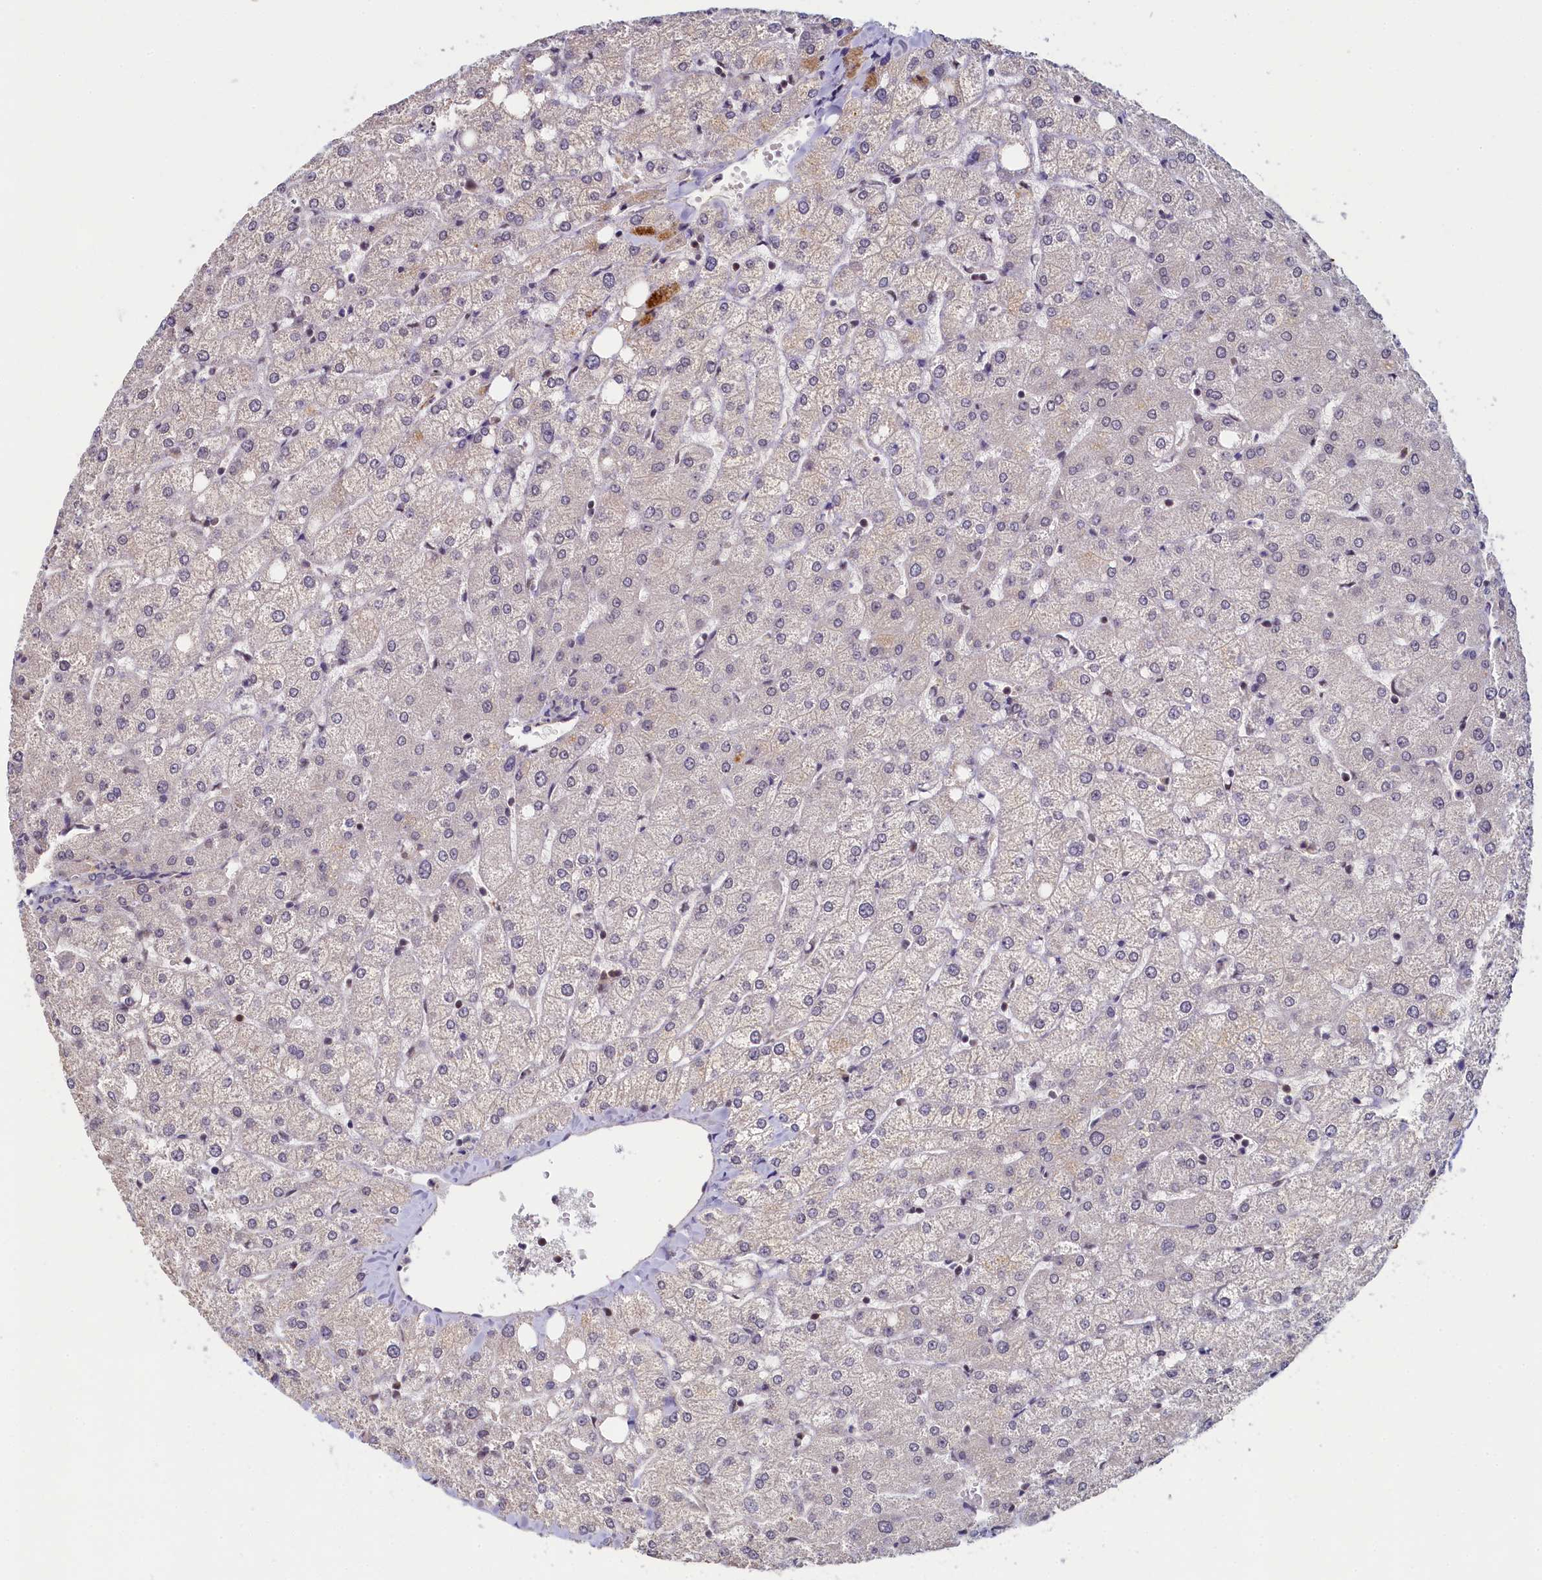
{"staining": {"intensity": "negative", "quantity": "none", "location": "none"}, "tissue": "liver", "cell_type": "Cholangiocytes", "image_type": "normal", "snomed": [{"axis": "morphology", "description": "Normal tissue, NOS"}, {"axis": "topography", "description": "Liver"}], "caption": "IHC of unremarkable liver exhibits no staining in cholangiocytes.", "gene": "INTS14", "patient": {"sex": "female", "age": 54}}